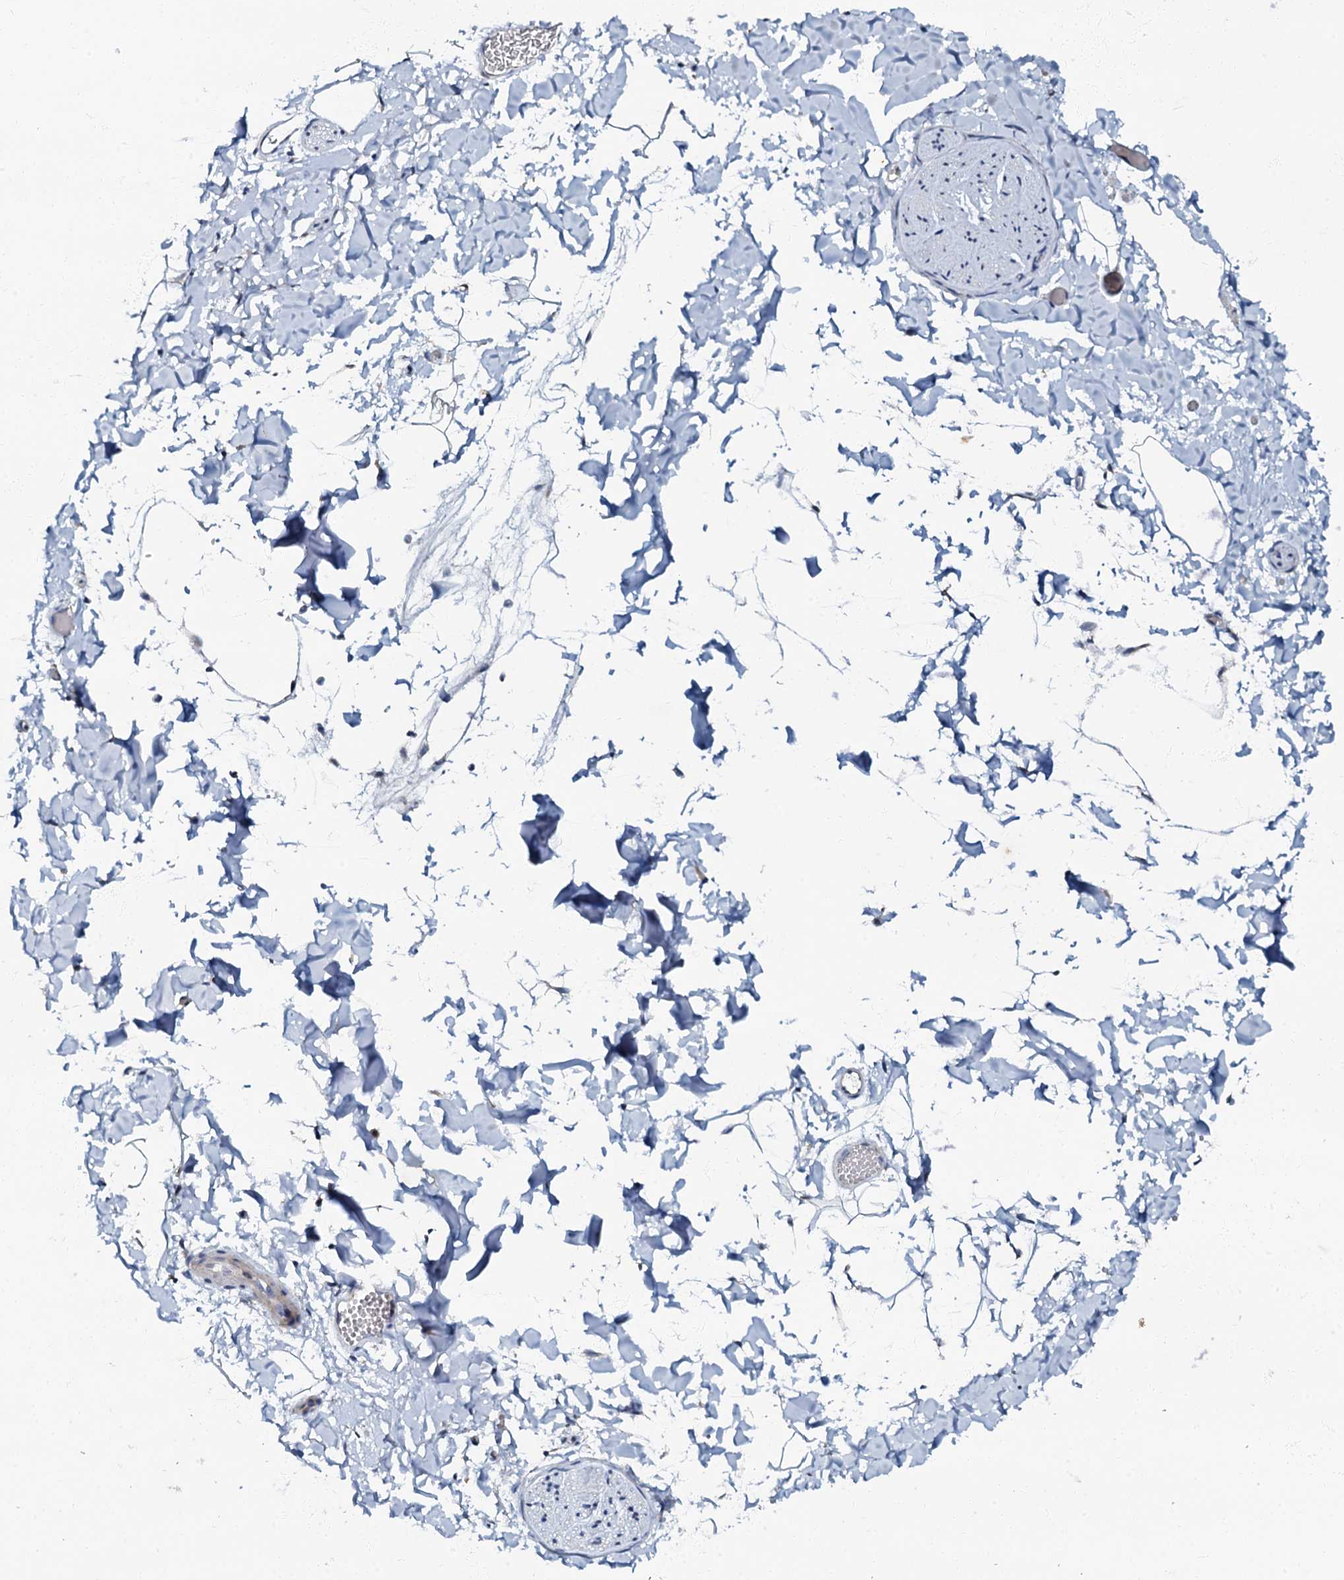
{"staining": {"intensity": "strong", "quantity": "<25%", "location": "cytoplasmic/membranous"}, "tissue": "adipose tissue", "cell_type": "Adipocytes", "image_type": "normal", "snomed": [{"axis": "morphology", "description": "Normal tissue, NOS"}, {"axis": "topography", "description": "Gallbladder"}, {"axis": "topography", "description": "Peripheral nerve tissue"}], "caption": "Immunohistochemistry (IHC) of benign adipose tissue demonstrates medium levels of strong cytoplasmic/membranous staining in approximately <25% of adipocytes.", "gene": "MRPL51", "patient": {"sex": "male", "age": 38}}